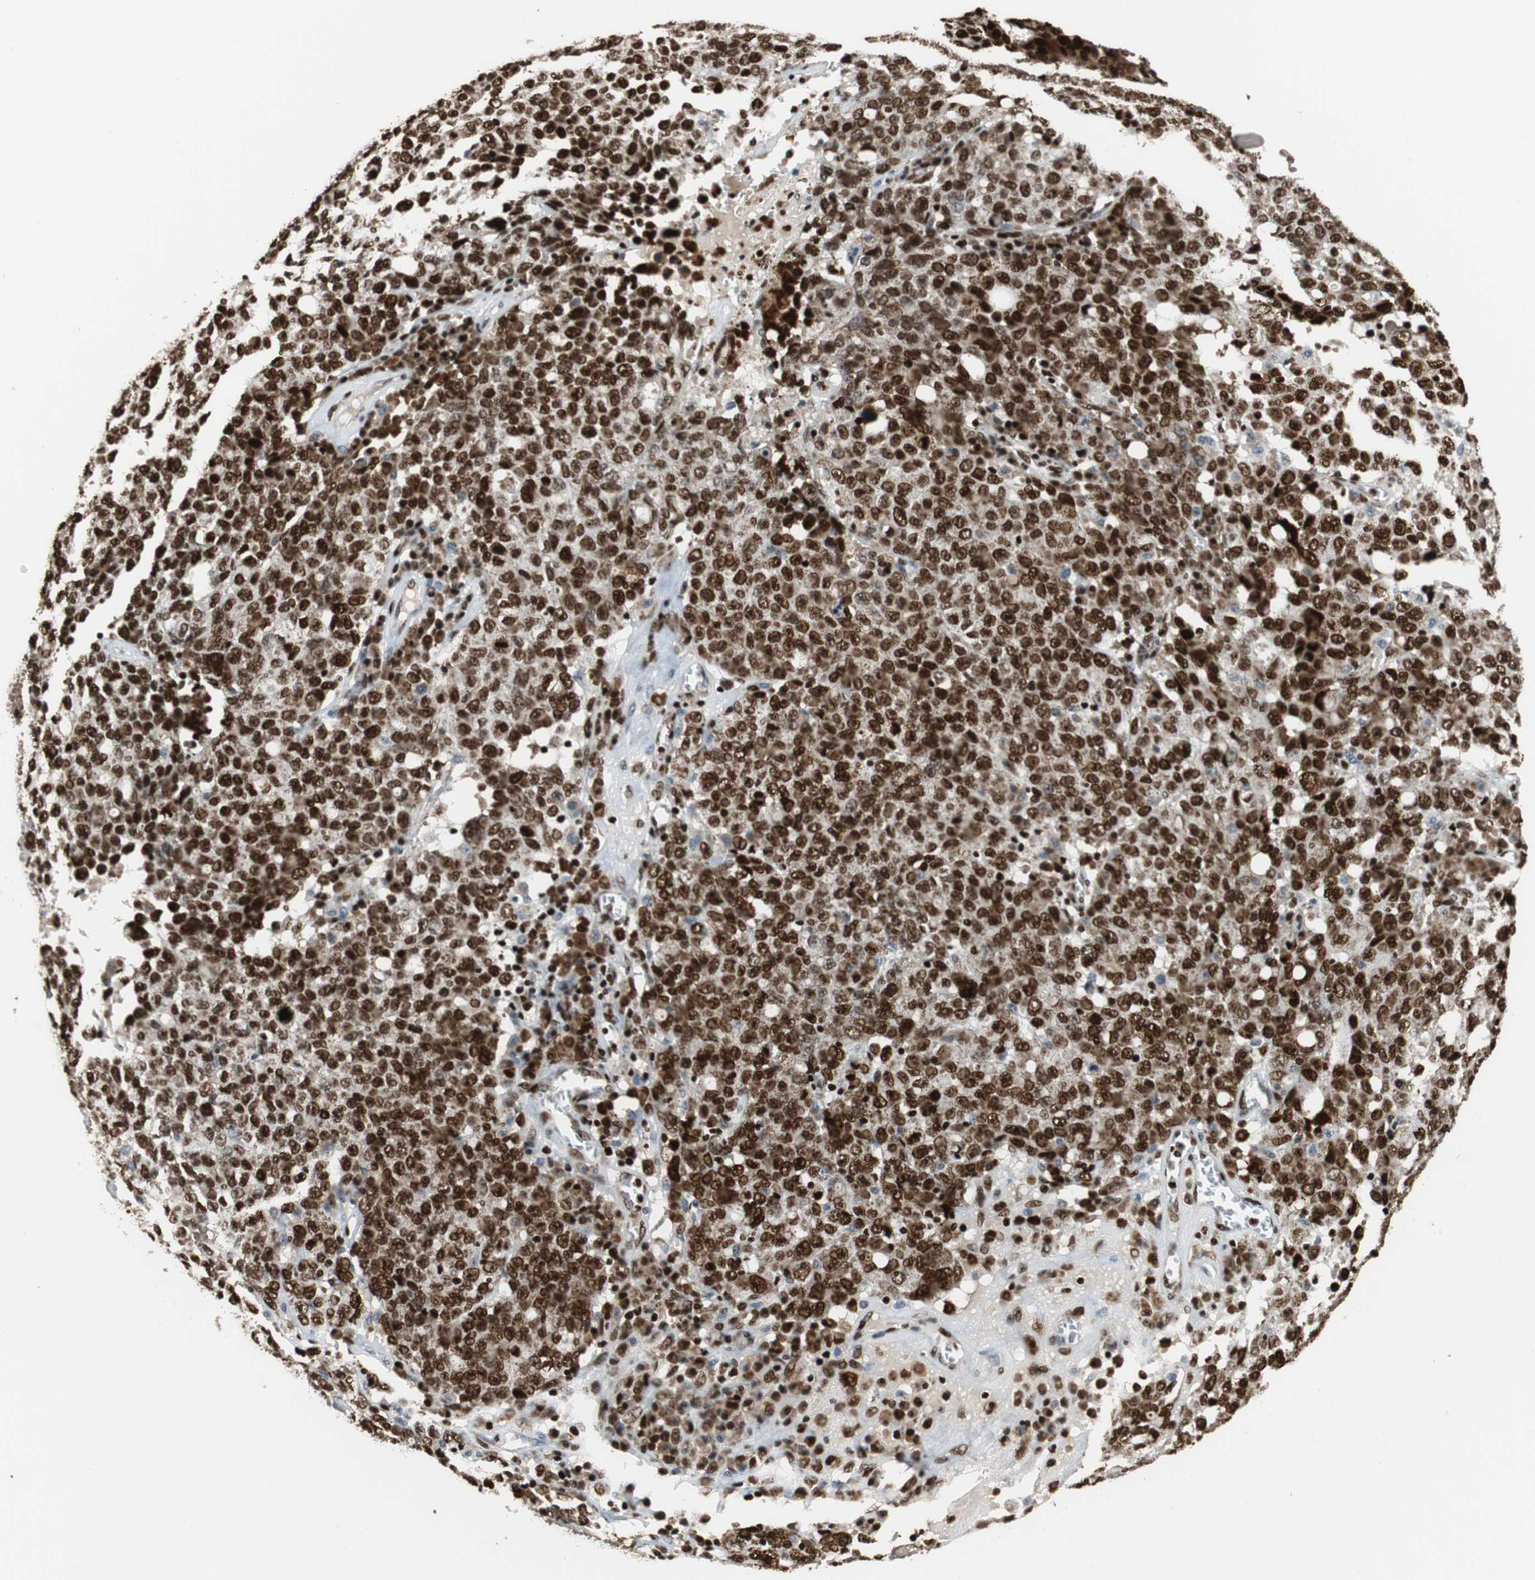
{"staining": {"intensity": "moderate", "quantity": ">75%", "location": "nuclear"}, "tissue": "ovarian cancer", "cell_type": "Tumor cells", "image_type": "cancer", "snomed": [{"axis": "morphology", "description": "Carcinoma, endometroid"}, {"axis": "topography", "description": "Ovary"}], "caption": "Moderate nuclear positivity is seen in approximately >75% of tumor cells in endometroid carcinoma (ovarian).", "gene": "HDAC1", "patient": {"sex": "female", "age": 62}}